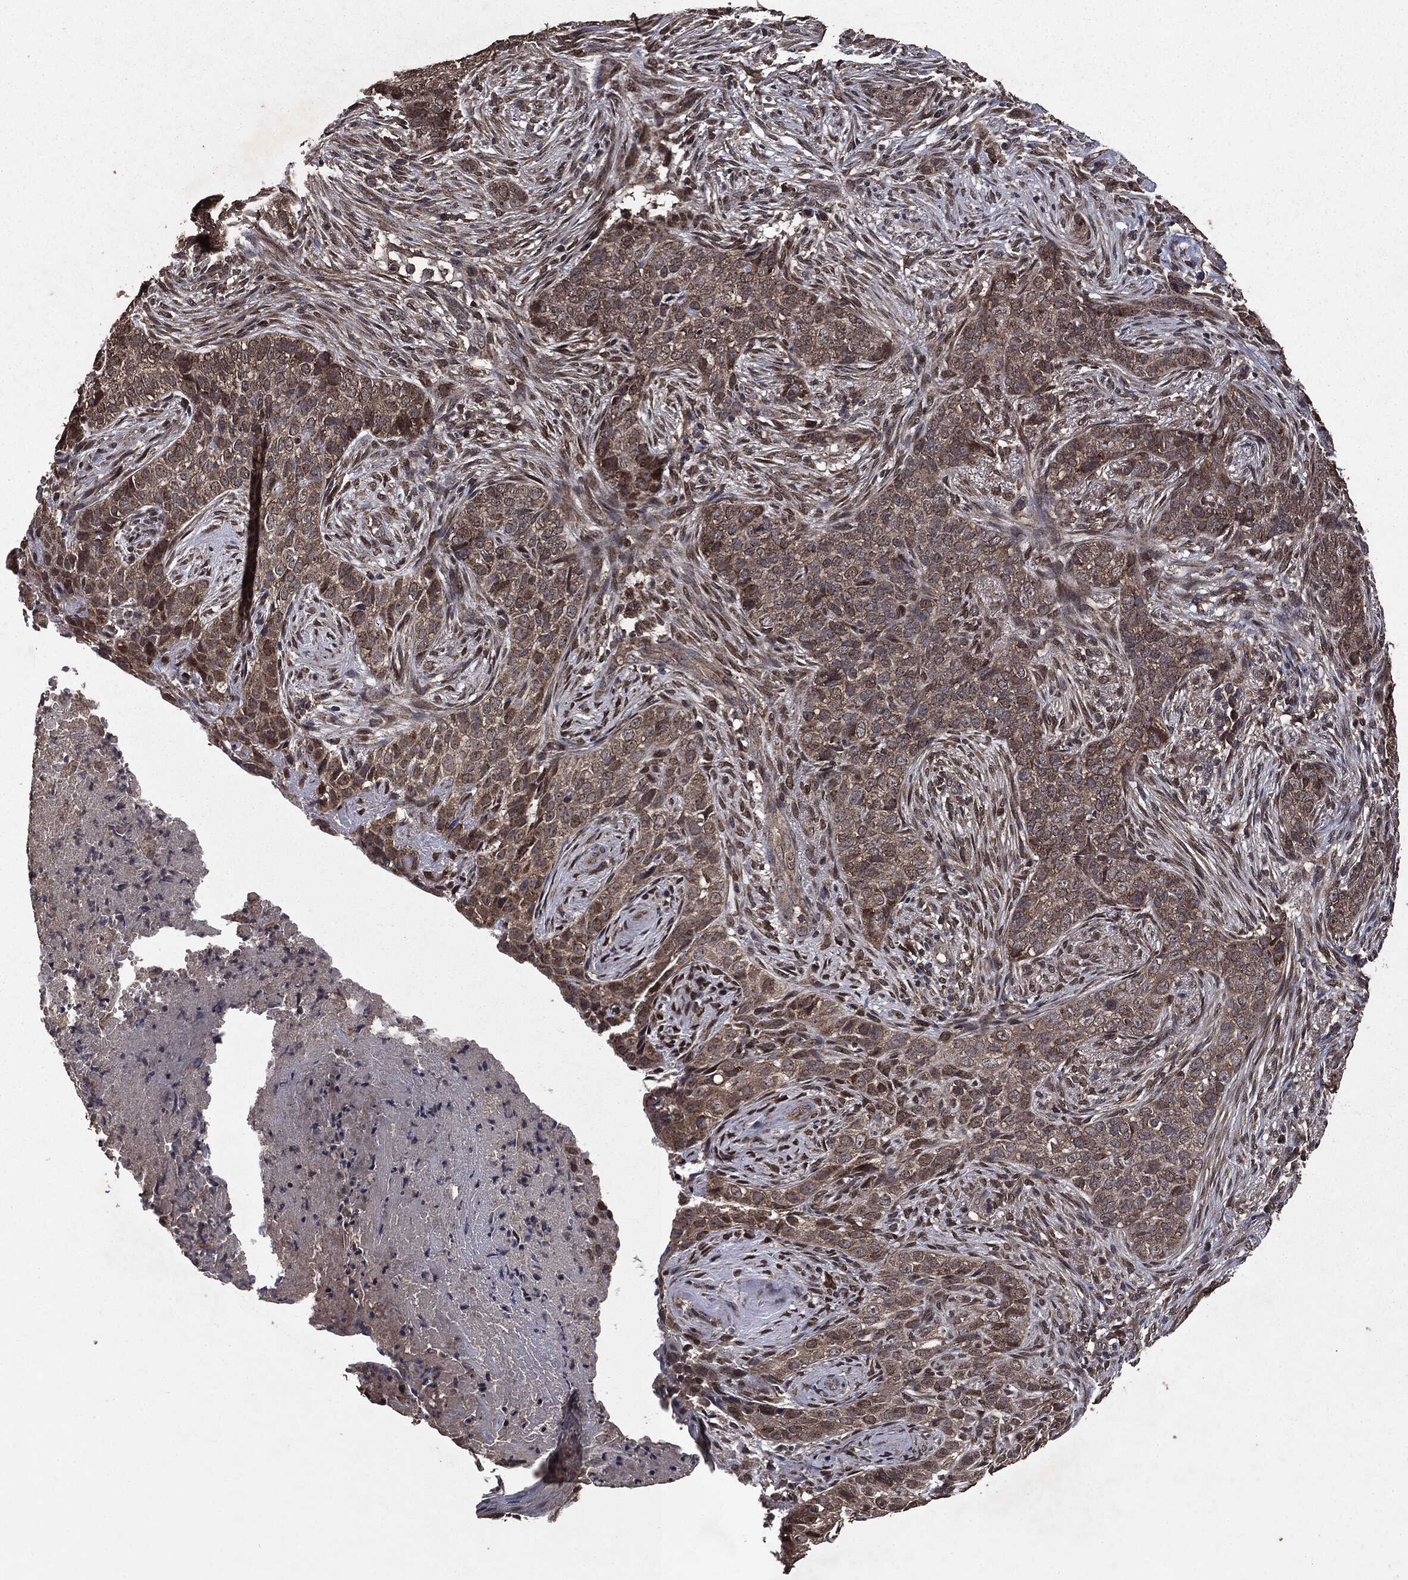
{"staining": {"intensity": "moderate", "quantity": "<25%", "location": "cytoplasmic/membranous,nuclear"}, "tissue": "skin cancer", "cell_type": "Tumor cells", "image_type": "cancer", "snomed": [{"axis": "morphology", "description": "Squamous cell carcinoma, NOS"}, {"axis": "topography", "description": "Skin"}], "caption": "Protein staining exhibits moderate cytoplasmic/membranous and nuclear expression in about <25% of tumor cells in skin squamous cell carcinoma. (IHC, brightfield microscopy, high magnification).", "gene": "PPP6R2", "patient": {"sex": "male", "age": 88}}